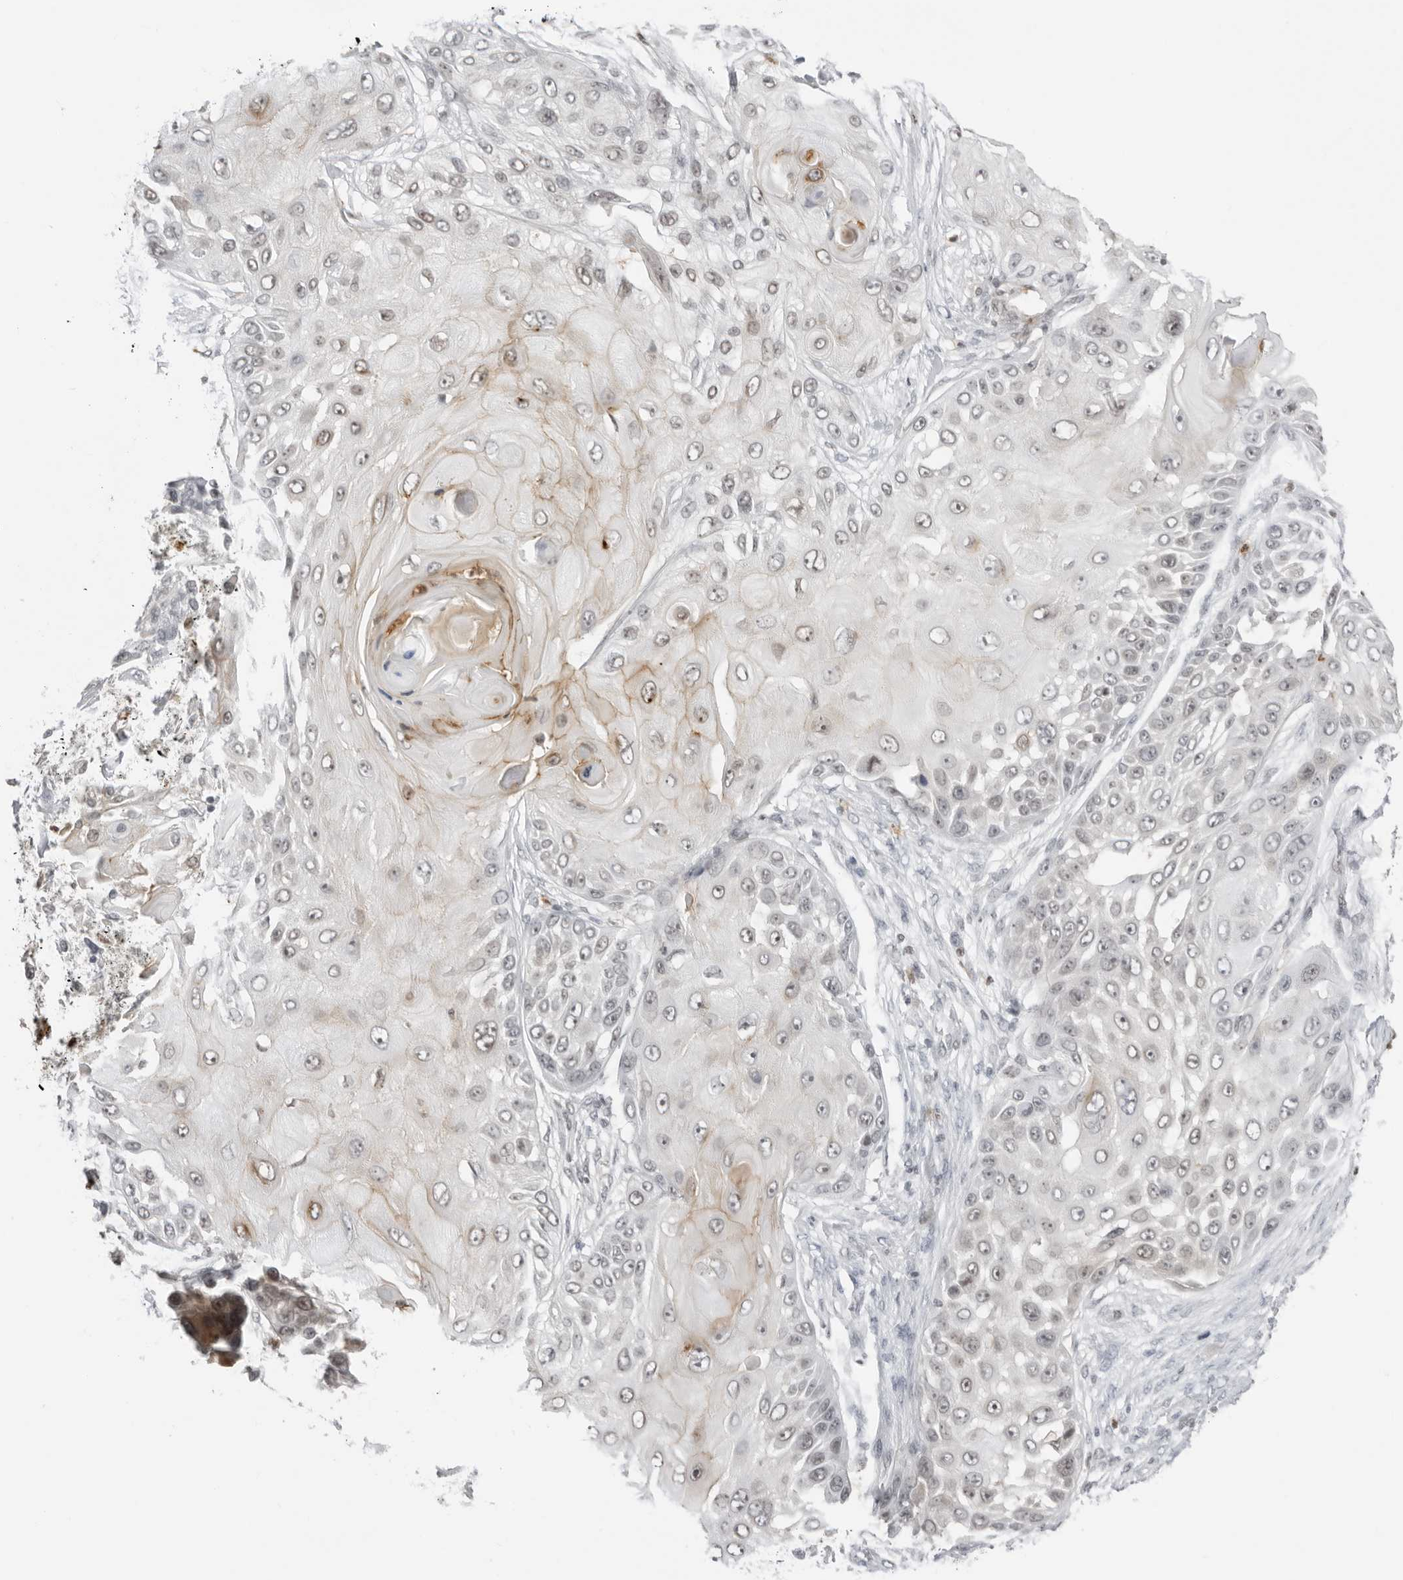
{"staining": {"intensity": "moderate", "quantity": "<25%", "location": "cytoplasmic/membranous"}, "tissue": "skin cancer", "cell_type": "Tumor cells", "image_type": "cancer", "snomed": [{"axis": "morphology", "description": "Squamous cell carcinoma, NOS"}, {"axis": "topography", "description": "Skin"}], "caption": "Skin cancer tissue demonstrates moderate cytoplasmic/membranous expression in about <25% of tumor cells", "gene": "RNF146", "patient": {"sex": "female", "age": 44}}